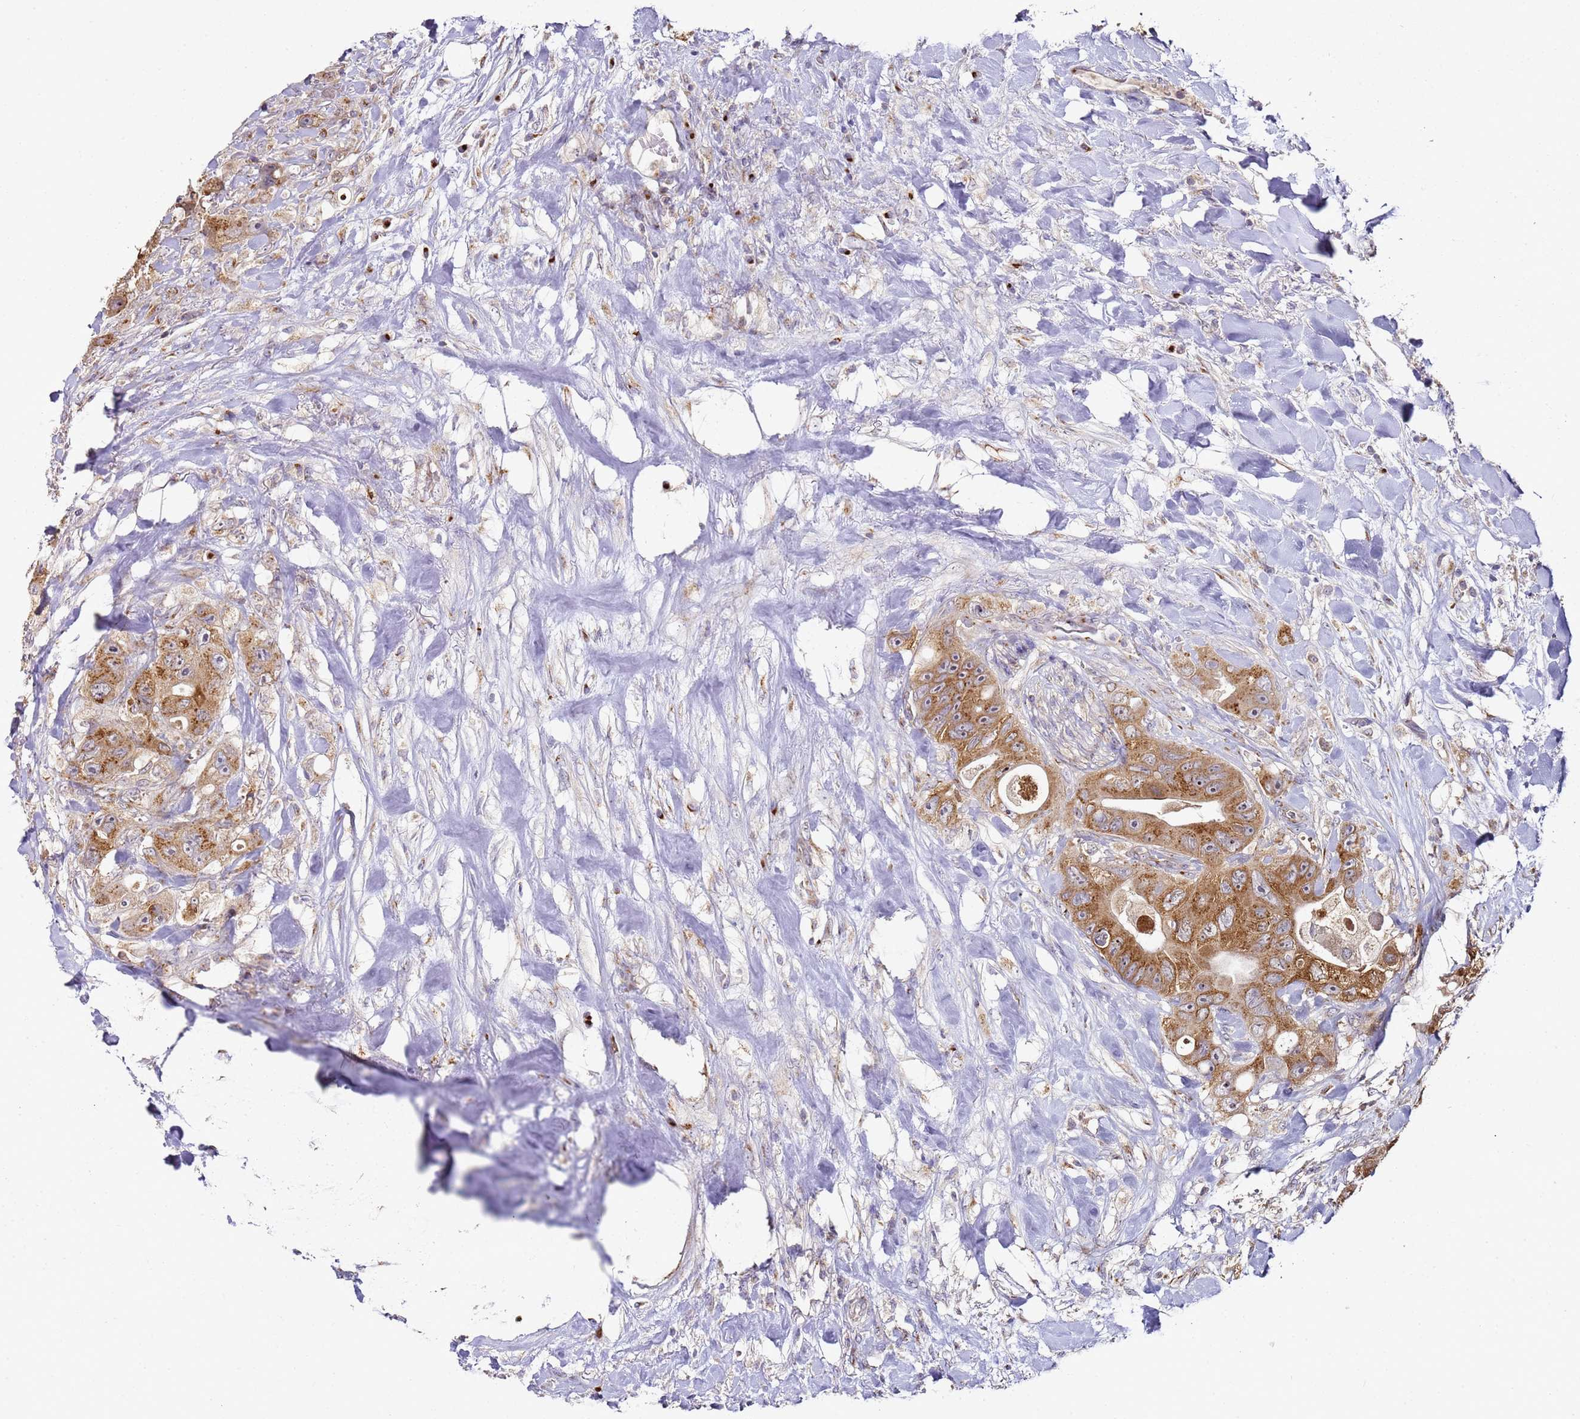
{"staining": {"intensity": "moderate", "quantity": ">75%", "location": "cytoplasmic/membranous"}, "tissue": "colorectal cancer", "cell_type": "Tumor cells", "image_type": "cancer", "snomed": [{"axis": "morphology", "description": "Adenocarcinoma, NOS"}, {"axis": "topography", "description": "Colon"}], "caption": "Immunohistochemical staining of human colorectal adenocarcinoma shows moderate cytoplasmic/membranous protein staining in about >75% of tumor cells. (Stains: DAB (3,3'-diaminobenzidine) in brown, nuclei in blue, Microscopy: brightfield microscopy at high magnification).", "gene": "MRPL49", "patient": {"sex": "female", "age": 46}}